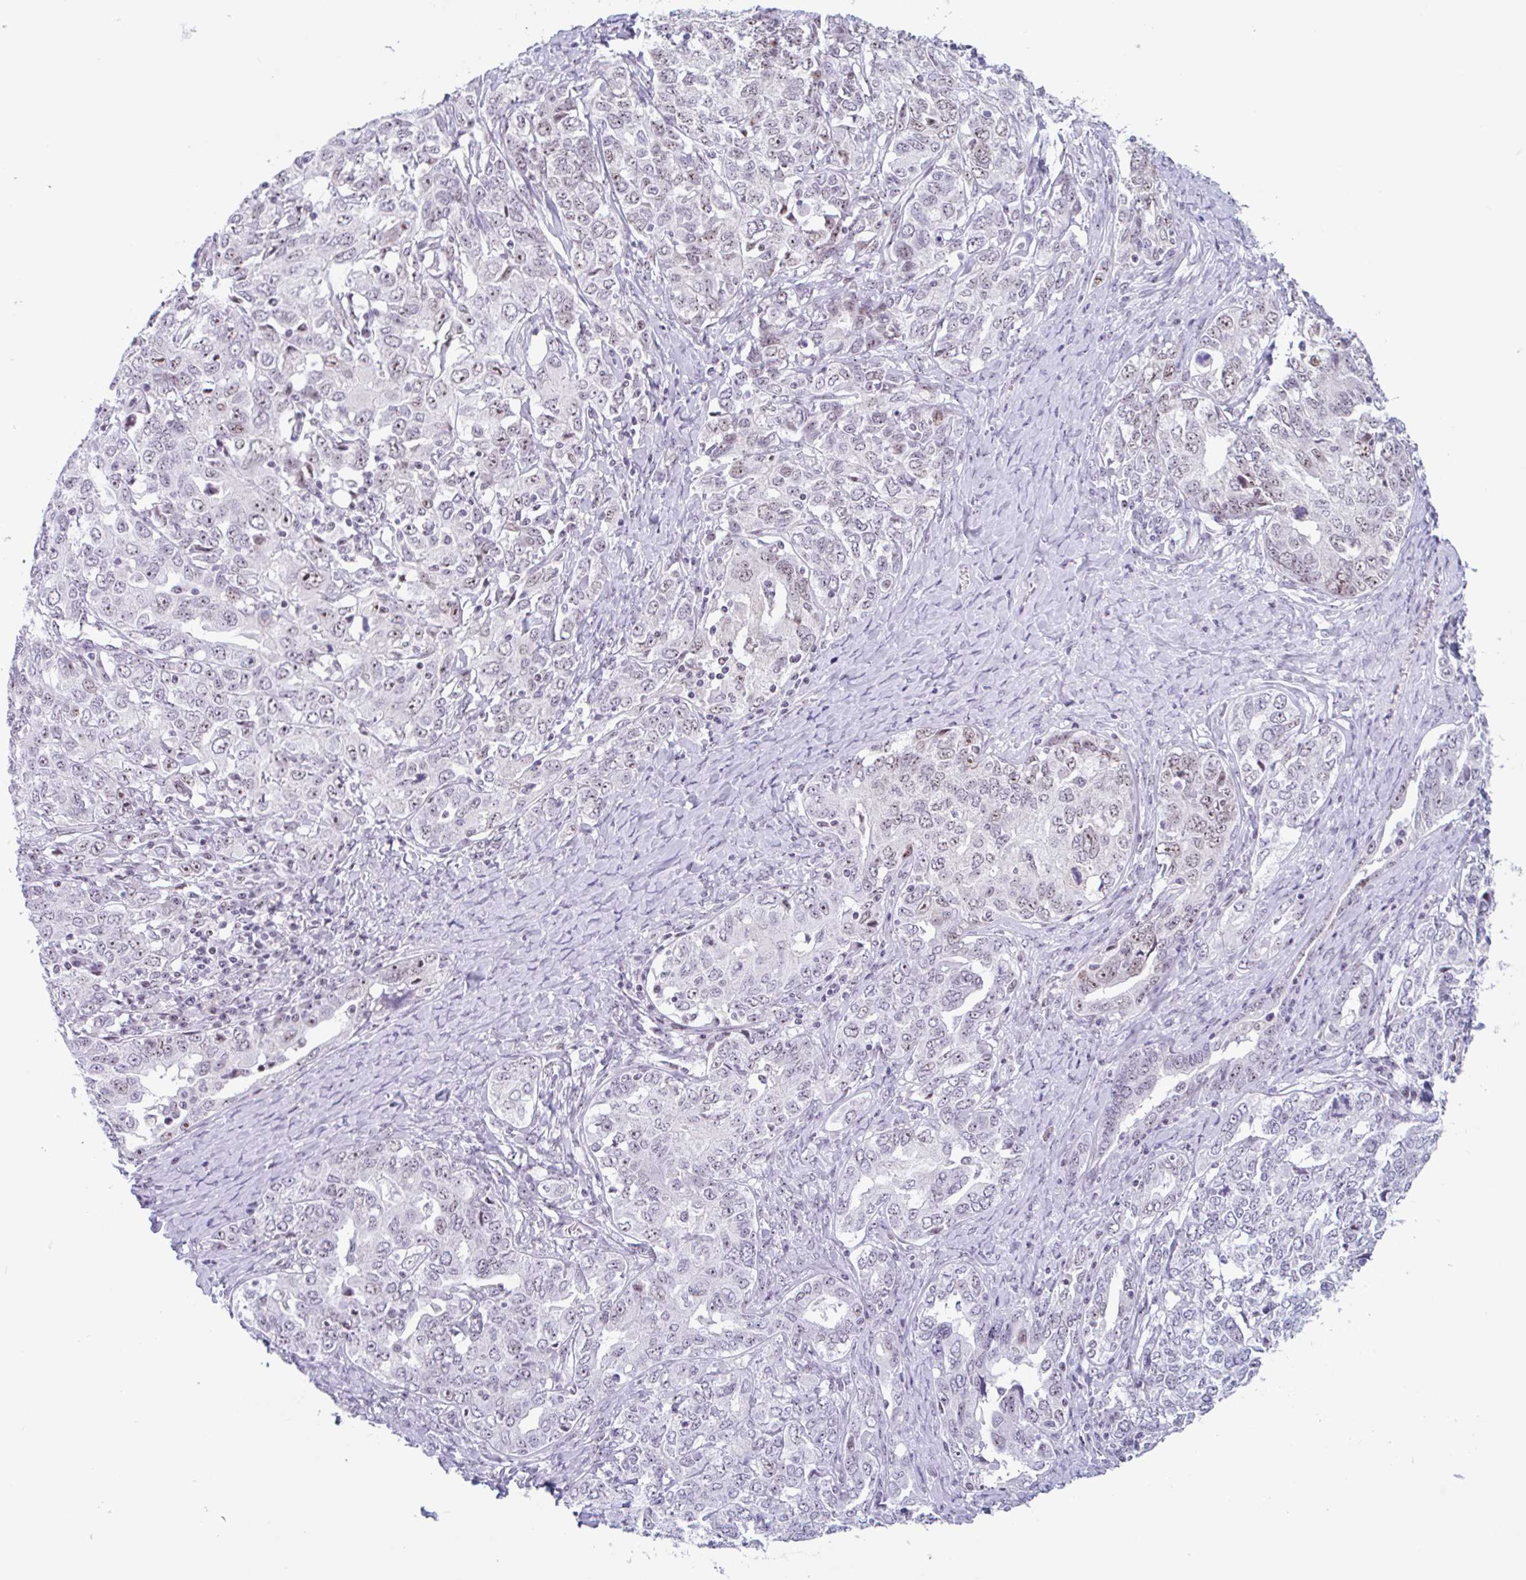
{"staining": {"intensity": "moderate", "quantity": "25%-75%", "location": "nuclear"}, "tissue": "ovarian cancer", "cell_type": "Tumor cells", "image_type": "cancer", "snomed": [{"axis": "morphology", "description": "Carcinoma, endometroid"}, {"axis": "topography", "description": "Ovary"}], "caption": "Immunohistochemical staining of human ovarian cancer (endometroid carcinoma) reveals medium levels of moderate nuclear protein staining in approximately 25%-75% of tumor cells. (IHC, brightfield microscopy, high magnification).", "gene": "LENG9", "patient": {"sex": "female", "age": 62}}